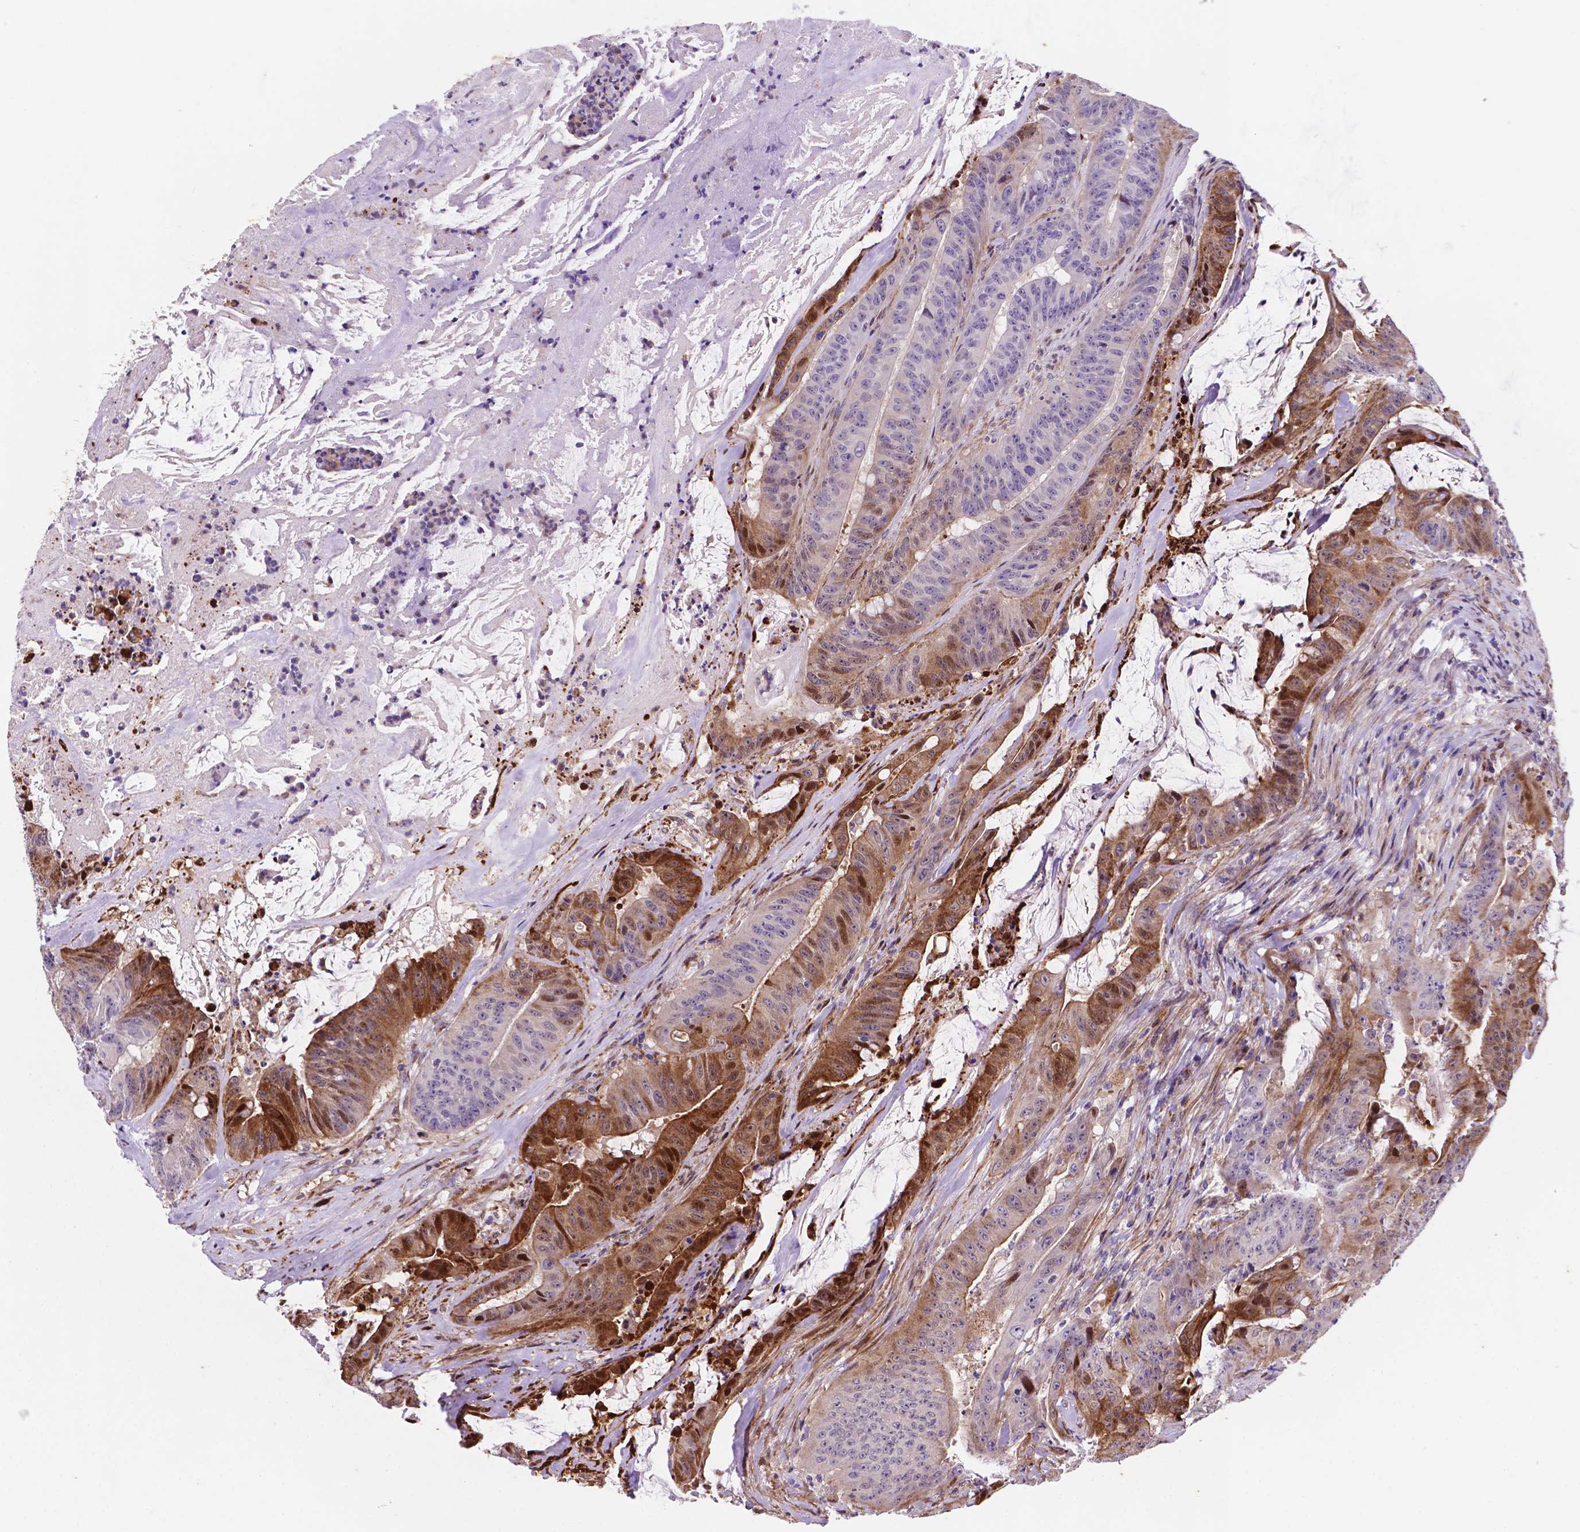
{"staining": {"intensity": "strong", "quantity": "25%-75%", "location": "cytoplasmic/membranous,nuclear"}, "tissue": "colorectal cancer", "cell_type": "Tumor cells", "image_type": "cancer", "snomed": [{"axis": "morphology", "description": "Adenocarcinoma, NOS"}, {"axis": "topography", "description": "Colon"}], "caption": "Adenocarcinoma (colorectal) stained with a protein marker displays strong staining in tumor cells.", "gene": "TM4SF20", "patient": {"sex": "male", "age": 33}}